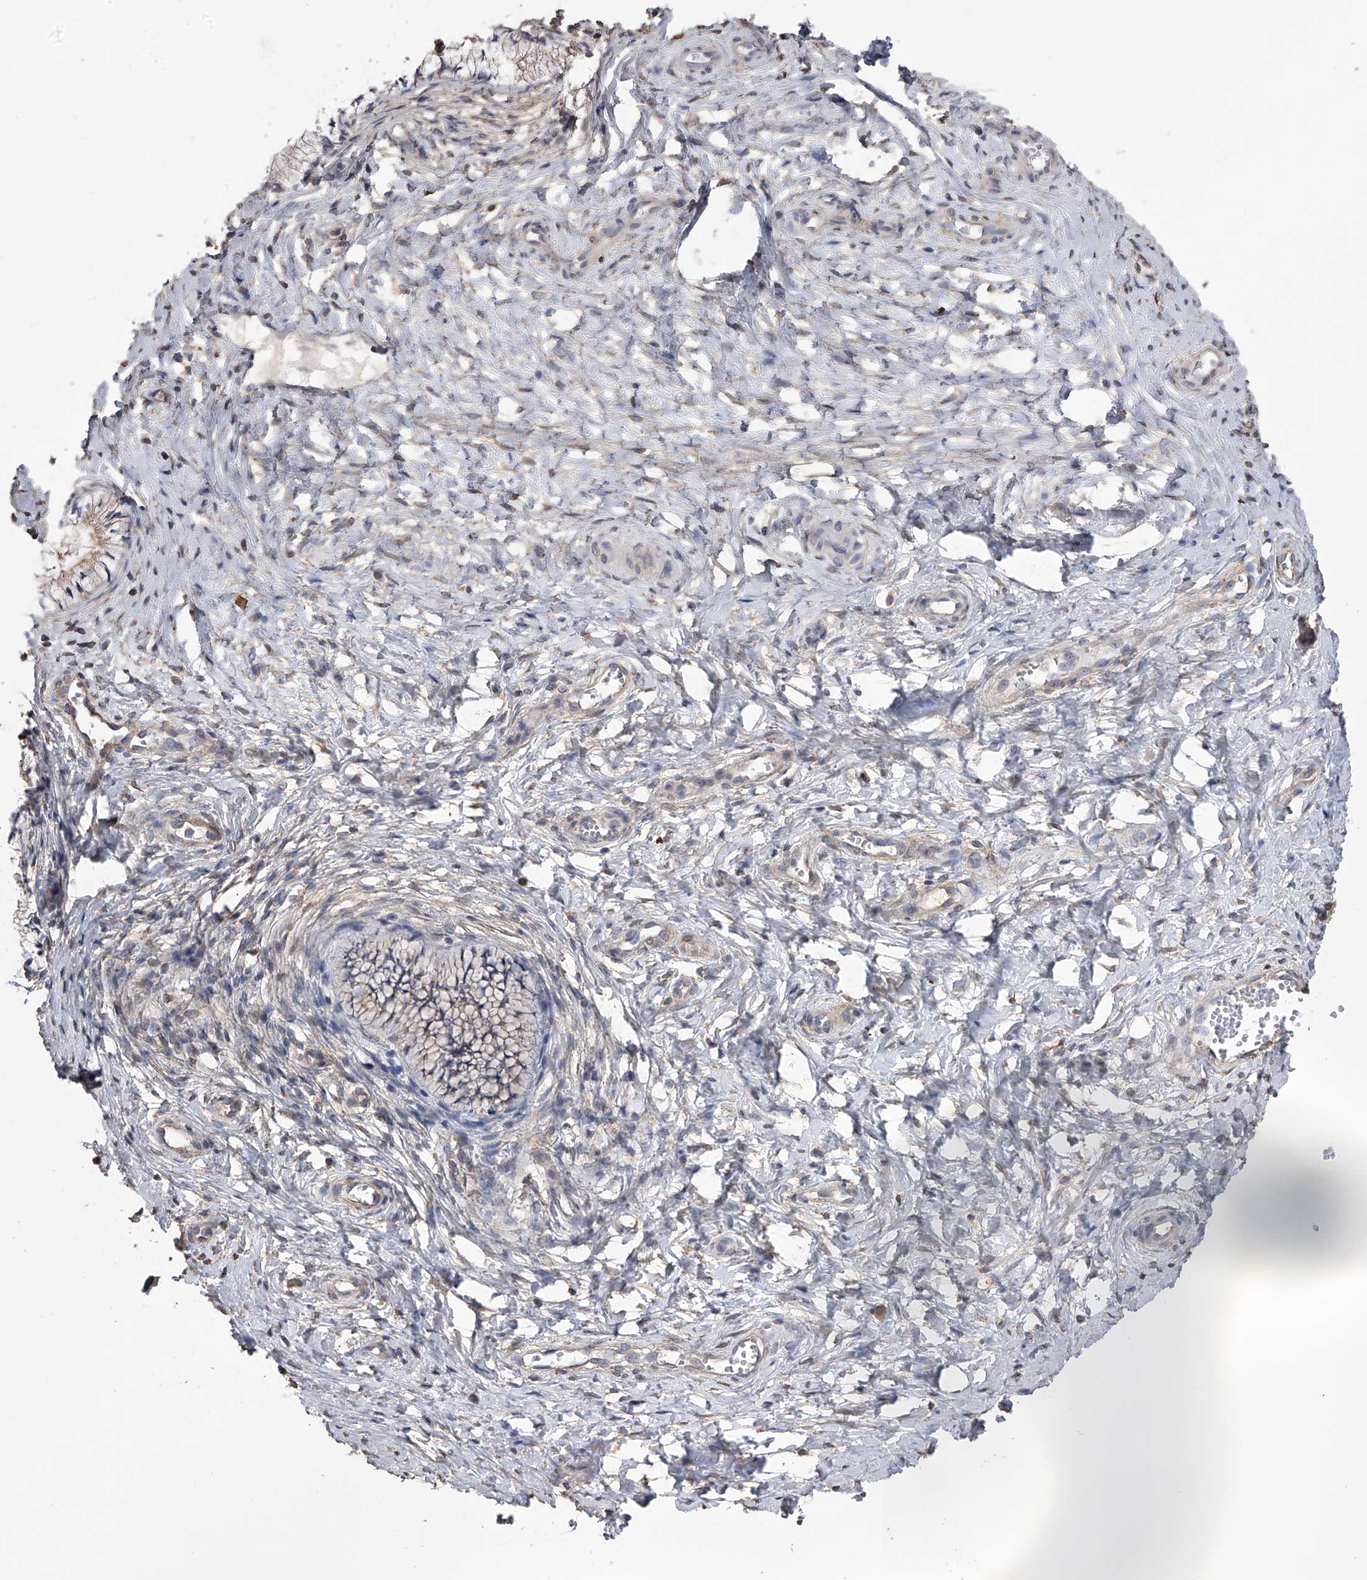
{"staining": {"intensity": "weak", "quantity": "25%-75%", "location": "cytoplasmic/membranous"}, "tissue": "cervix", "cell_type": "Glandular cells", "image_type": "normal", "snomed": [{"axis": "morphology", "description": "Normal tissue, NOS"}, {"axis": "topography", "description": "Cervix"}], "caption": "Cervix was stained to show a protein in brown. There is low levels of weak cytoplasmic/membranous expression in approximately 25%-75% of glandular cells. The staining is performed using DAB (3,3'-diaminobenzidine) brown chromogen to label protein expression. The nuclei are counter-stained blue using hematoxylin.", "gene": "ZNF343", "patient": {"sex": "female", "age": 36}}